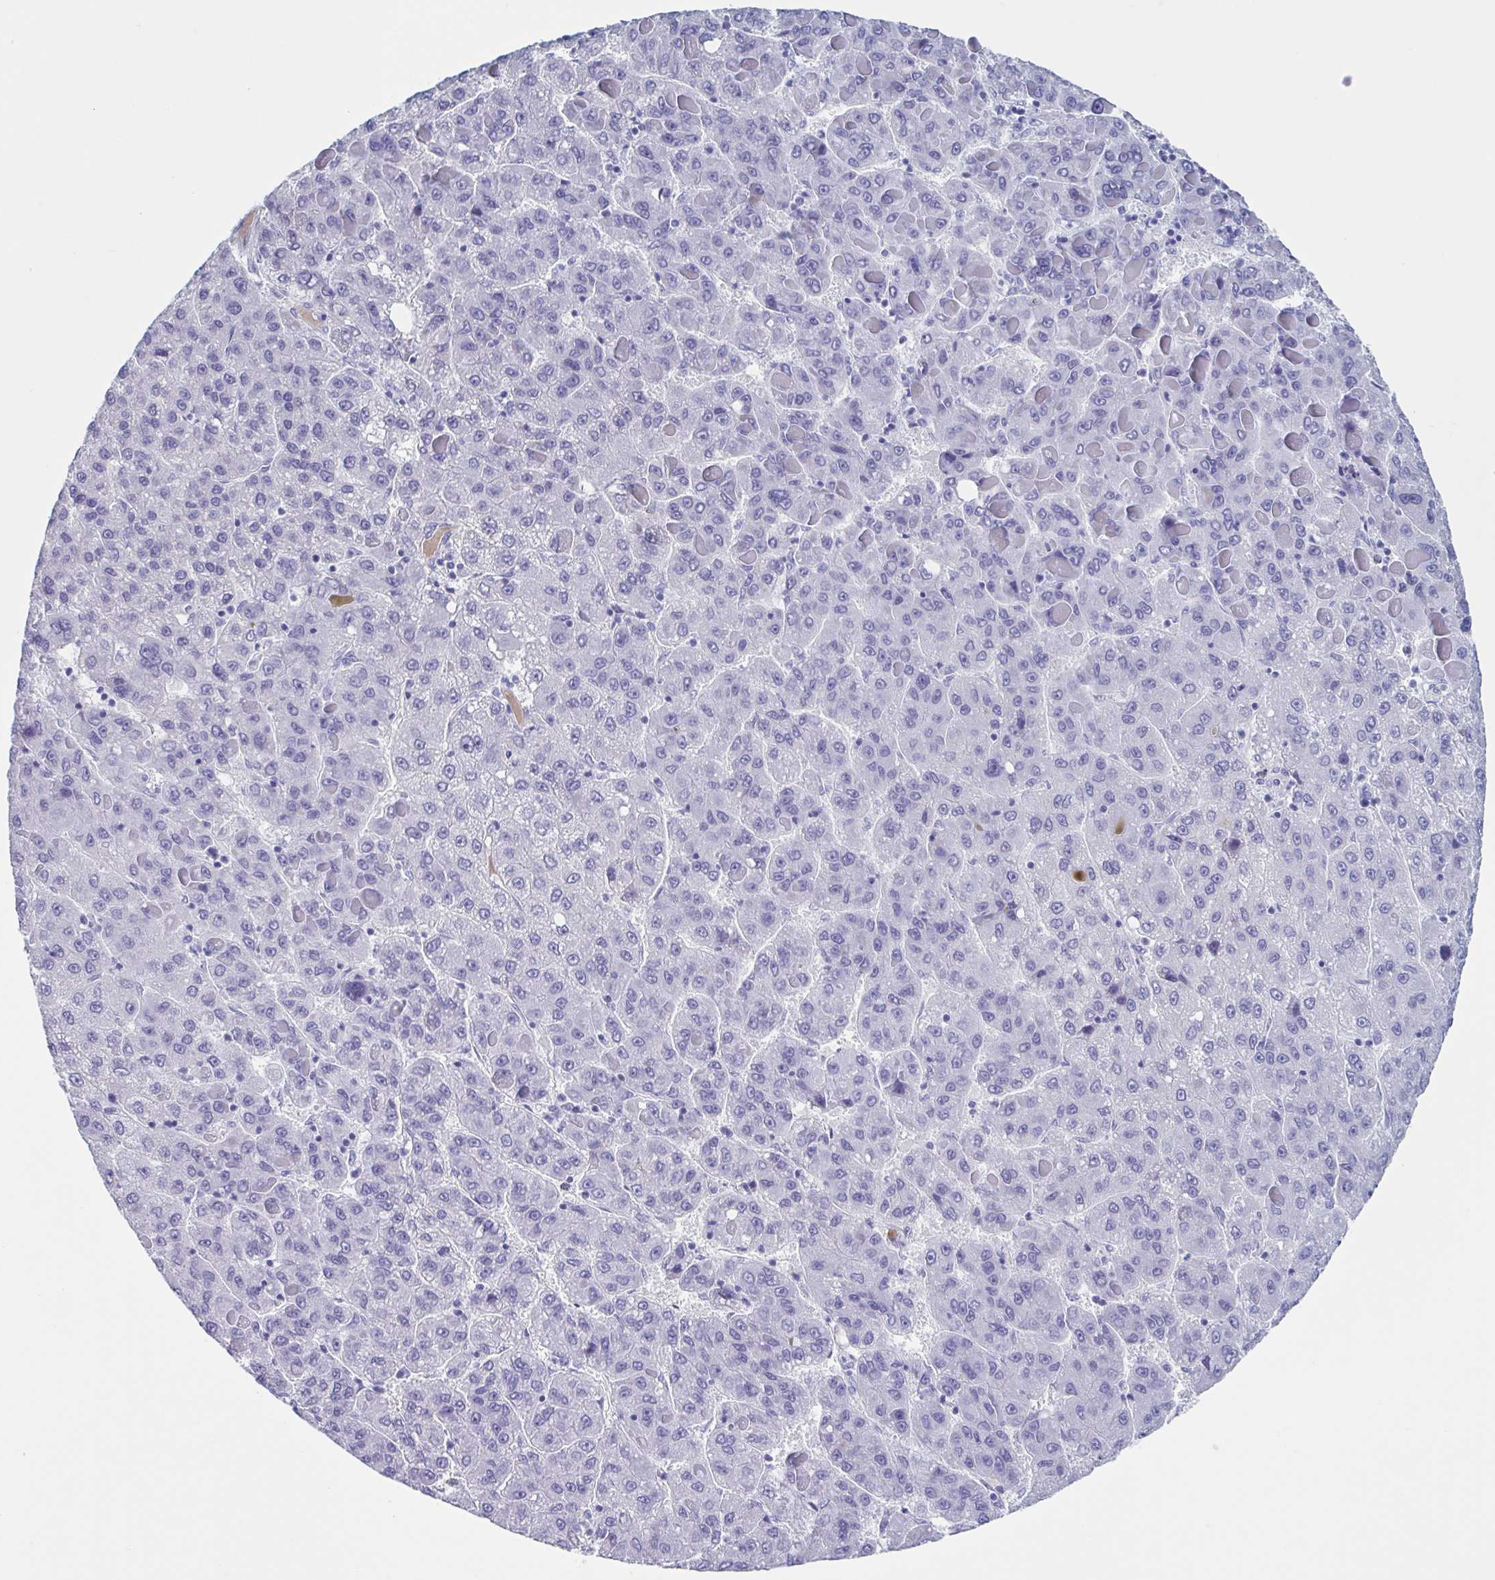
{"staining": {"intensity": "negative", "quantity": "none", "location": "none"}, "tissue": "liver cancer", "cell_type": "Tumor cells", "image_type": "cancer", "snomed": [{"axis": "morphology", "description": "Carcinoma, Hepatocellular, NOS"}, {"axis": "topography", "description": "Liver"}], "caption": "Protein analysis of liver hepatocellular carcinoma shows no significant expression in tumor cells.", "gene": "USP35", "patient": {"sex": "female", "age": 82}}